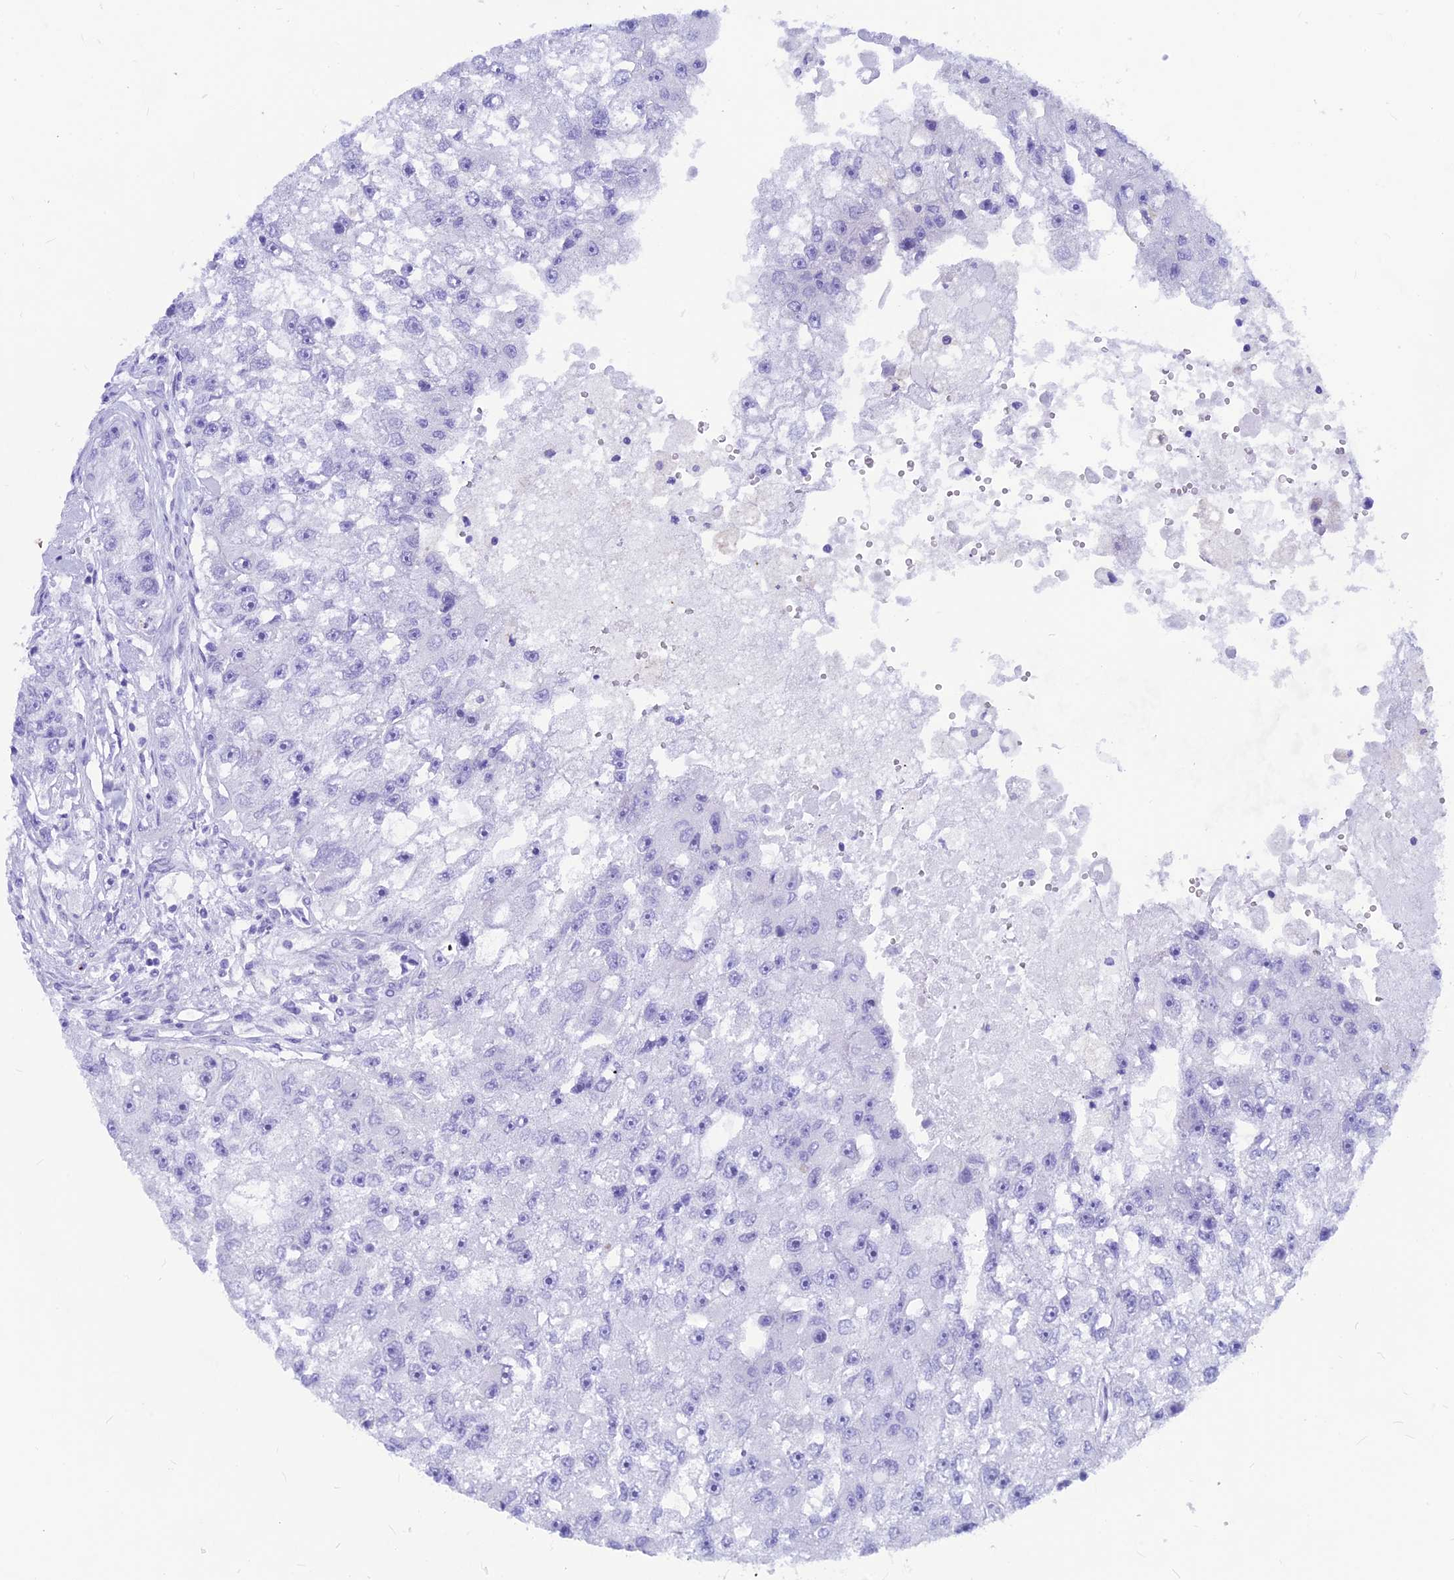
{"staining": {"intensity": "negative", "quantity": "none", "location": "none"}, "tissue": "renal cancer", "cell_type": "Tumor cells", "image_type": "cancer", "snomed": [{"axis": "morphology", "description": "Adenocarcinoma, NOS"}, {"axis": "topography", "description": "Kidney"}], "caption": "Immunohistochemical staining of human adenocarcinoma (renal) exhibits no significant staining in tumor cells.", "gene": "GNGT2", "patient": {"sex": "male", "age": 63}}